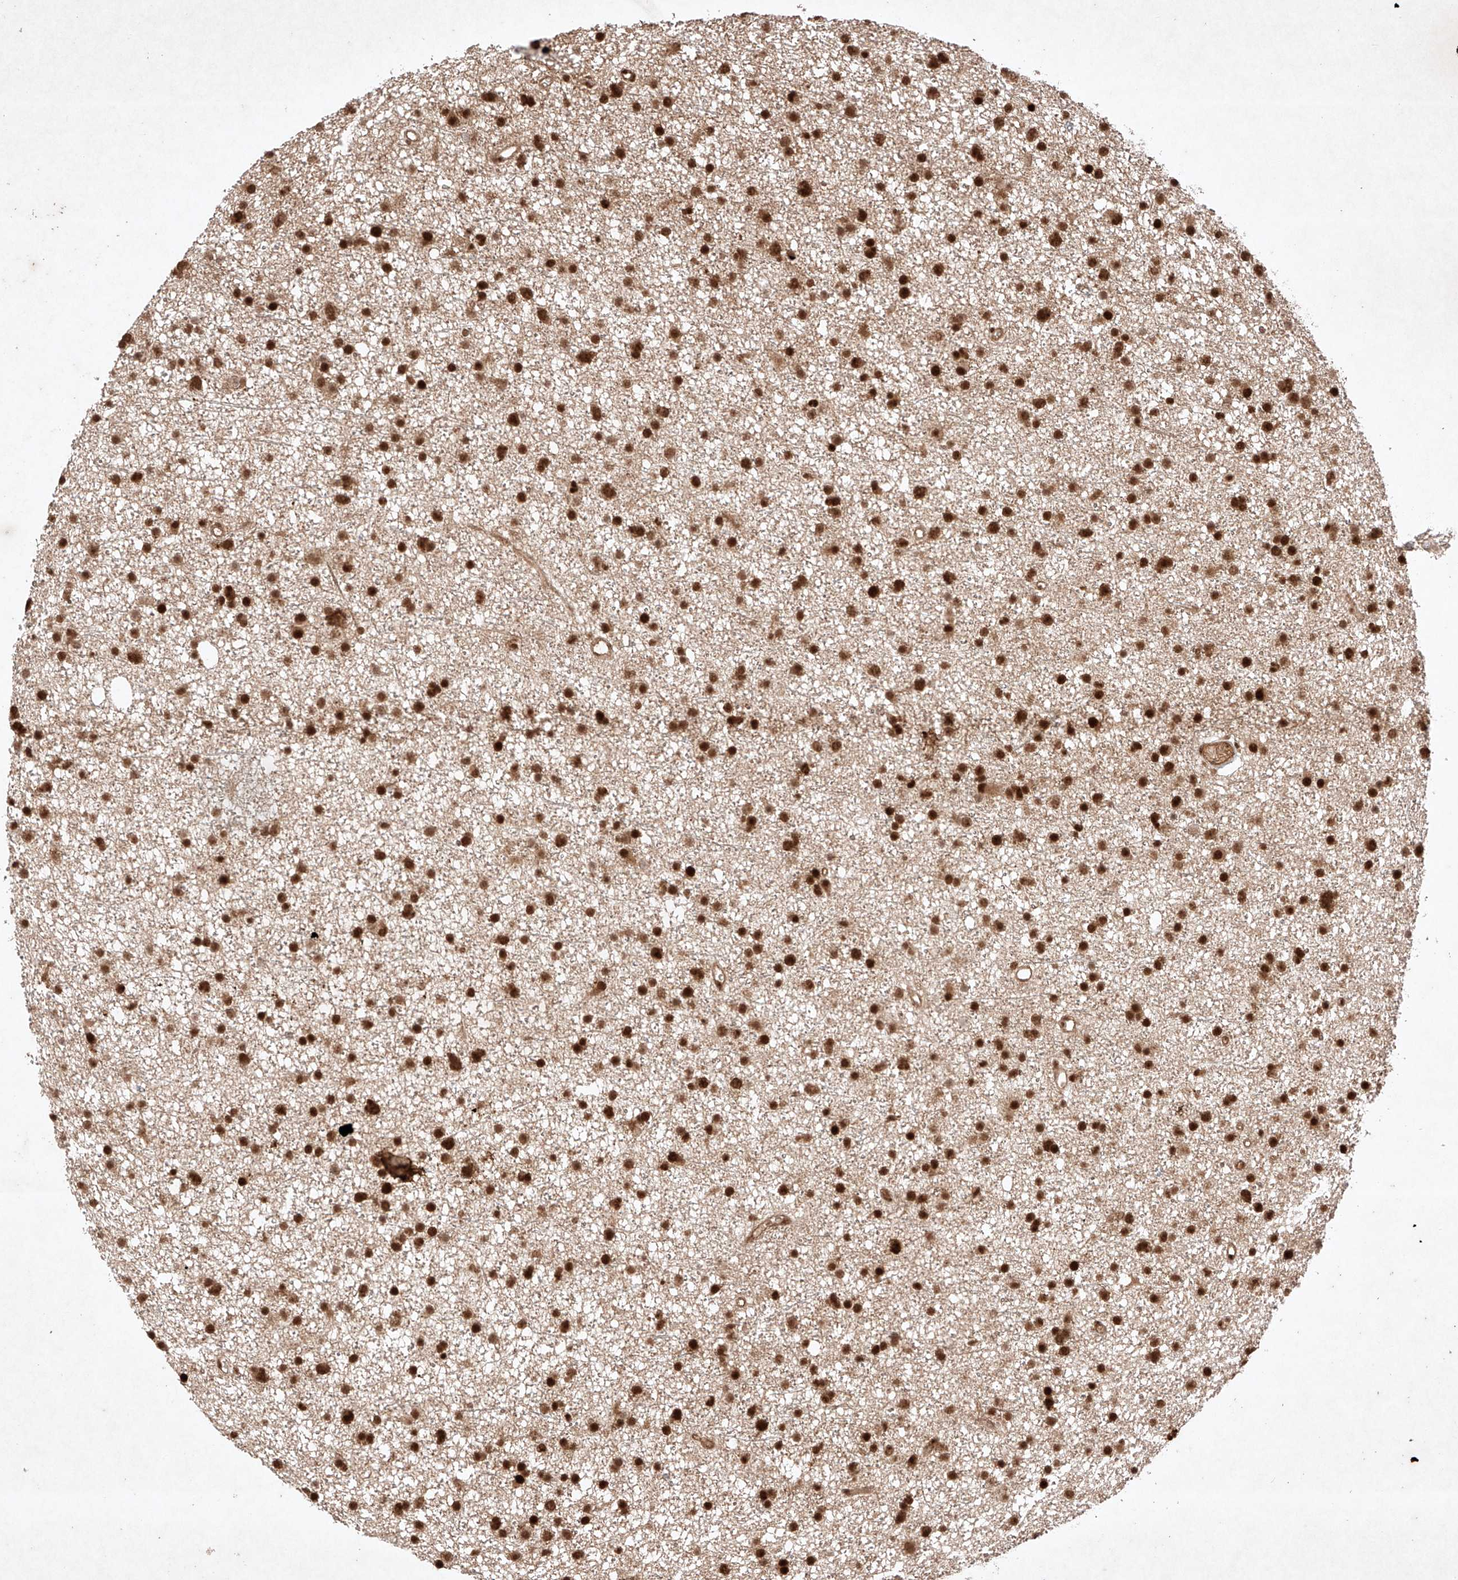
{"staining": {"intensity": "strong", "quantity": ">75%", "location": "nuclear"}, "tissue": "glioma", "cell_type": "Tumor cells", "image_type": "cancer", "snomed": [{"axis": "morphology", "description": "Glioma, malignant, Low grade"}, {"axis": "topography", "description": "Cerebral cortex"}], "caption": "This is an image of immunohistochemistry staining of malignant low-grade glioma, which shows strong expression in the nuclear of tumor cells.", "gene": "RNF31", "patient": {"sex": "female", "age": 39}}